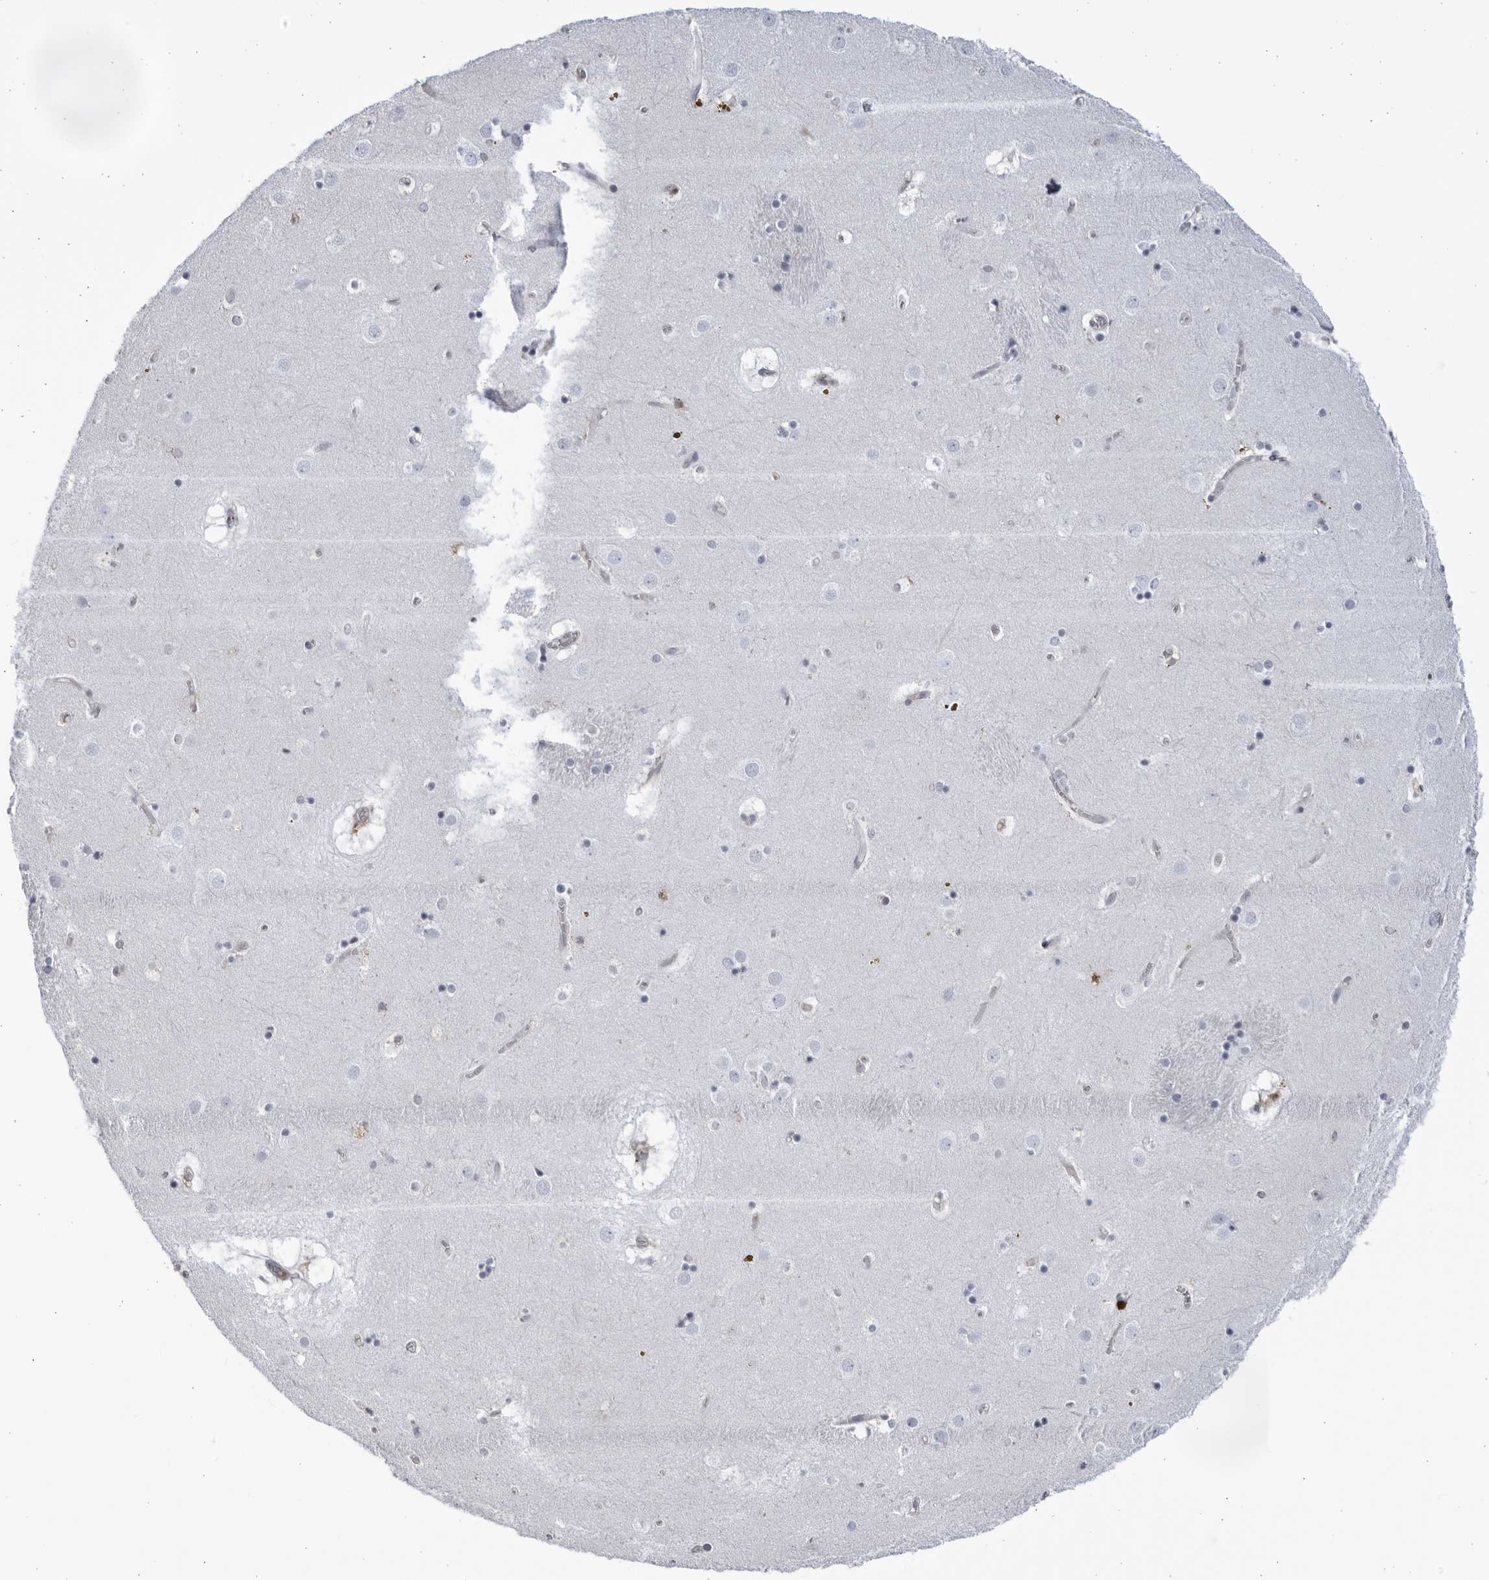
{"staining": {"intensity": "negative", "quantity": "none", "location": "none"}, "tissue": "caudate", "cell_type": "Glial cells", "image_type": "normal", "snomed": [{"axis": "morphology", "description": "Normal tissue, NOS"}, {"axis": "topography", "description": "Lateral ventricle wall"}], "caption": "Glial cells are negative for protein expression in benign human caudate. (Immunohistochemistry (ihc), brightfield microscopy, high magnification).", "gene": "BMP2K", "patient": {"sex": "male", "age": 70}}